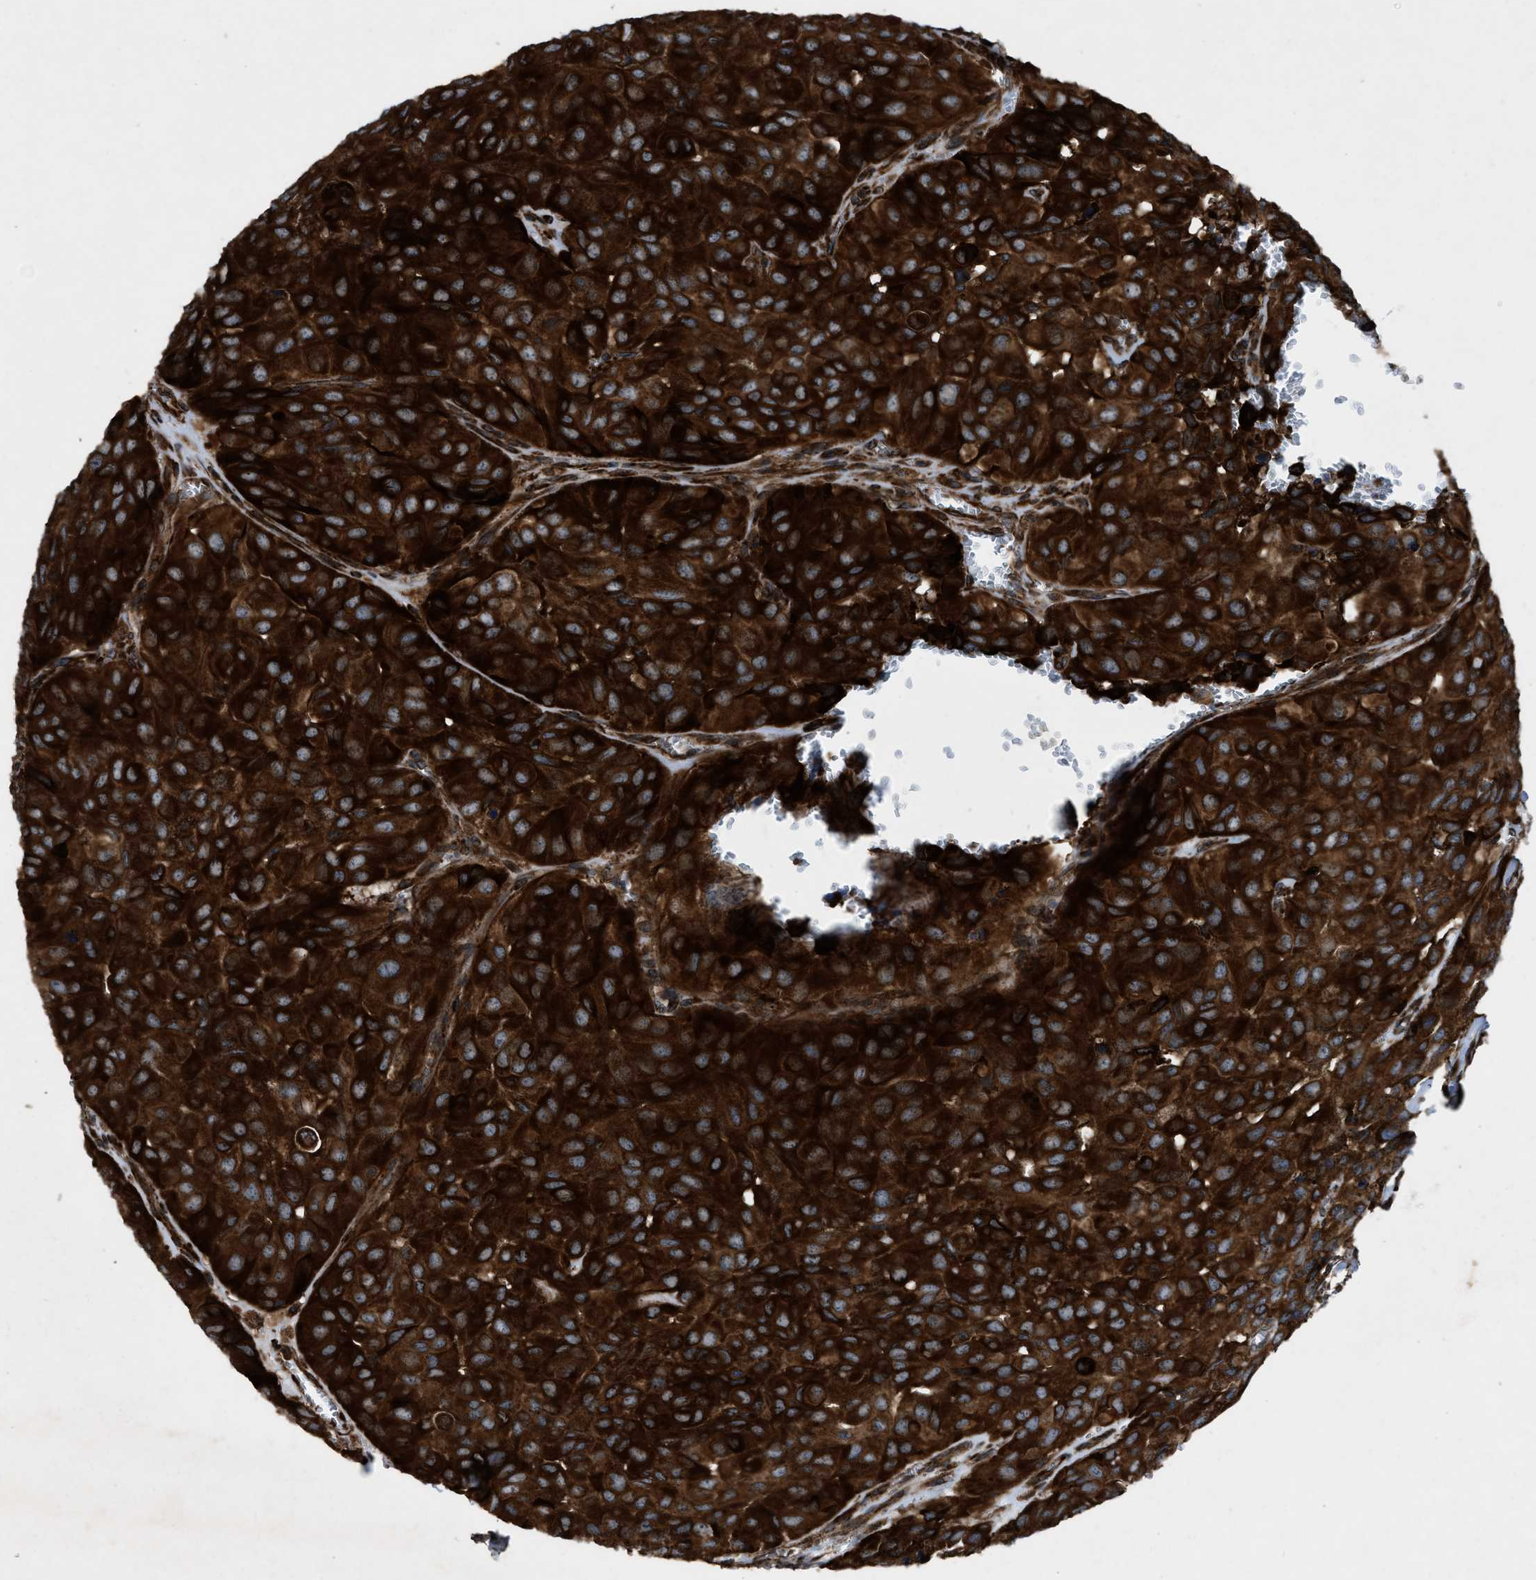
{"staining": {"intensity": "strong", "quantity": ">75%", "location": "cytoplasmic/membranous"}, "tissue": "head and neck cancer", "cell_type": "Tumor cells", "image_type": "cancer", "snomed": [{"axis": "morphology", "description": "Adenocarcinoma, NOS"}, {"axis": "topography", "description": "Salivary gland, NOS"}, {"axis": "topography", "description": "Head-Neck"}], "caption": "Tumor cells show high levels of strong cytoplasmic/membranous positivity in approximately >75% of cells in human head and neck adenocarcinoma.", "gene": "PER3", "patient": {"sex": "female", "age": 76}}